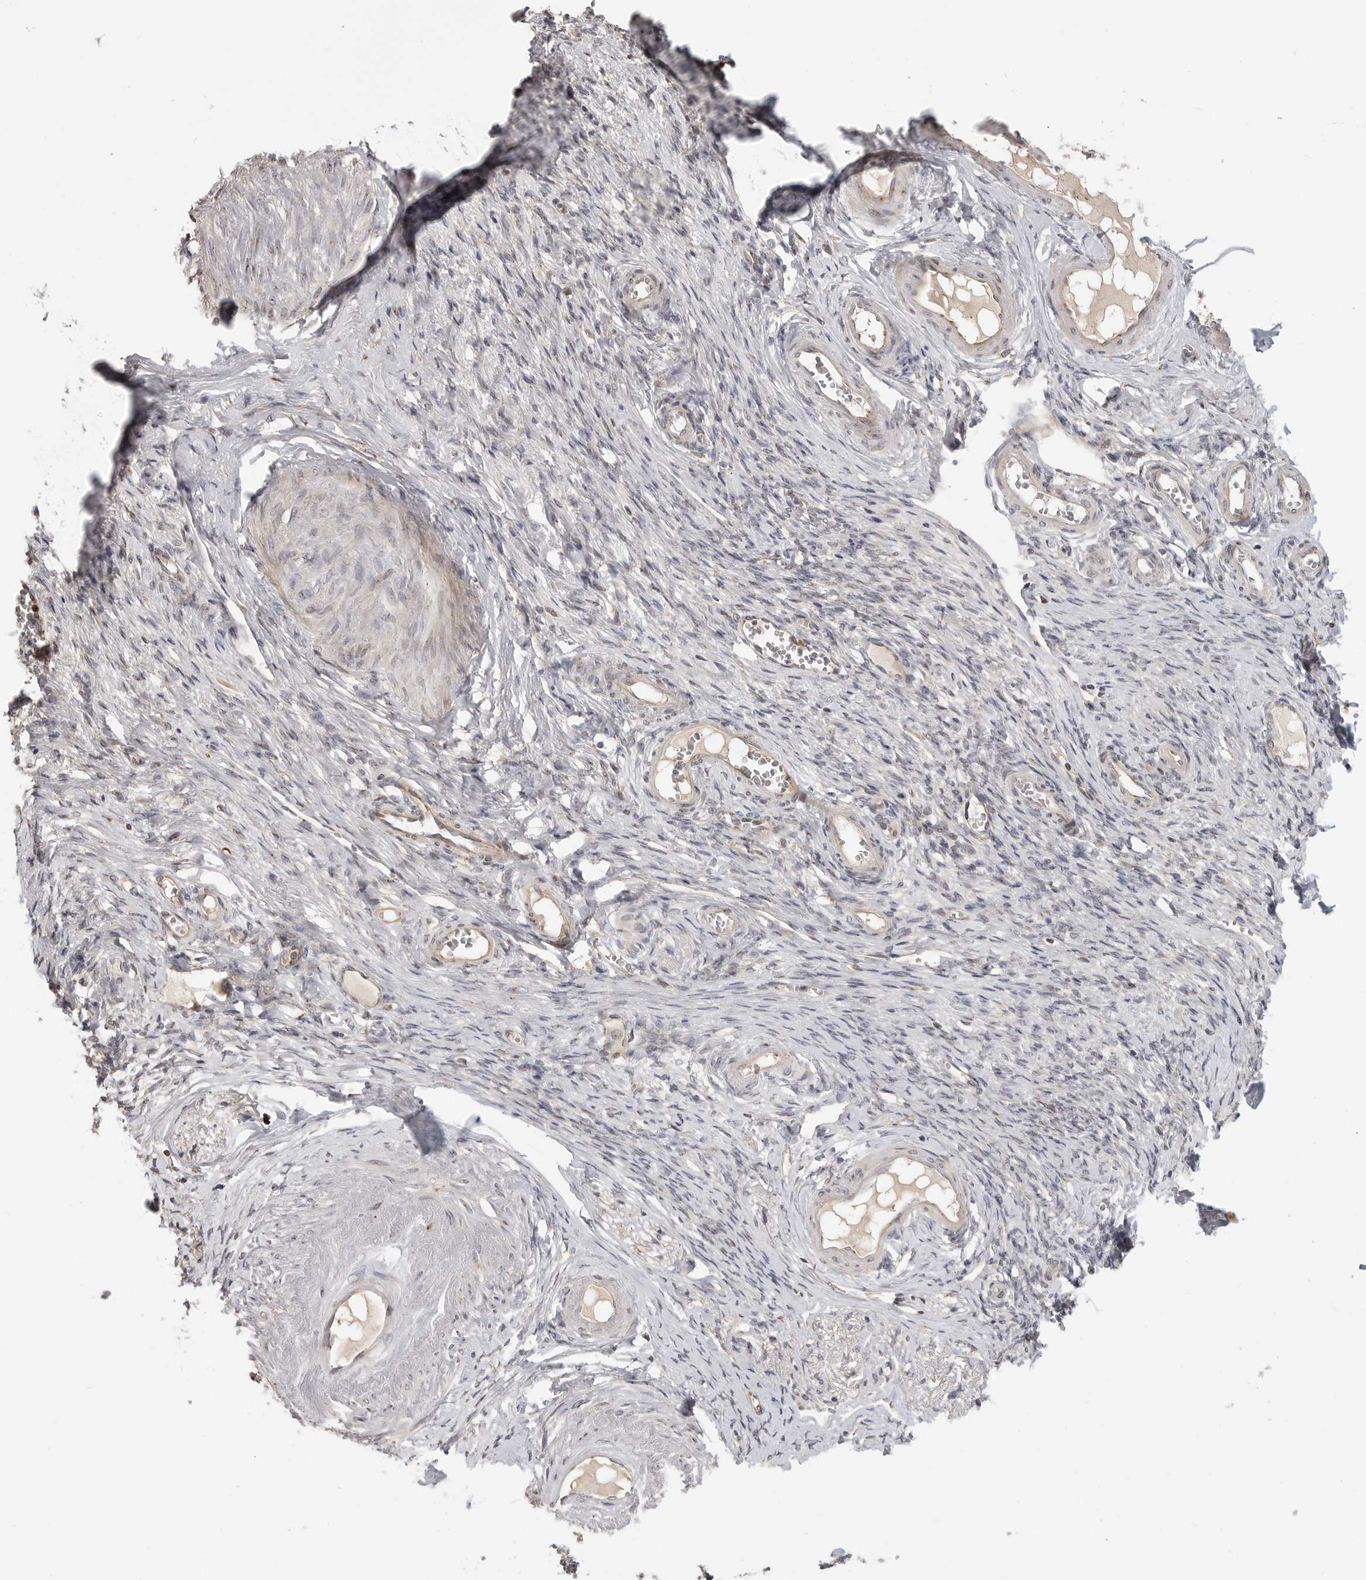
{"staining": {"intensity": "weak", "quantity": "25%-75%", "location": "cytoplasmic/membranous"}, "tissue": "adipose tissue", "cell_type": "Adipocytes", "image_type": "normal", "snomed": [{"axis": "morphology", "description": "Normal tissue, NOS"}, {"axis": "topography", "description": "Vascular tissue"}, {"axis": "topography", "description": "Fallopian tube"}, {"axis": "topography", "description": "Ovary"}], "caption": "Immunohistochemistry micrograph of benign adipose tissue: adipose tissue stained using immunohistochemistry shows low levels of weak protein expression localized specifically in the cytoplasmic/membranous of adipocytes, appearing as a cytoplasmic/membranous brown color.", "gene": "IDO1", "patient": {"sex": "female", "age": 67}}